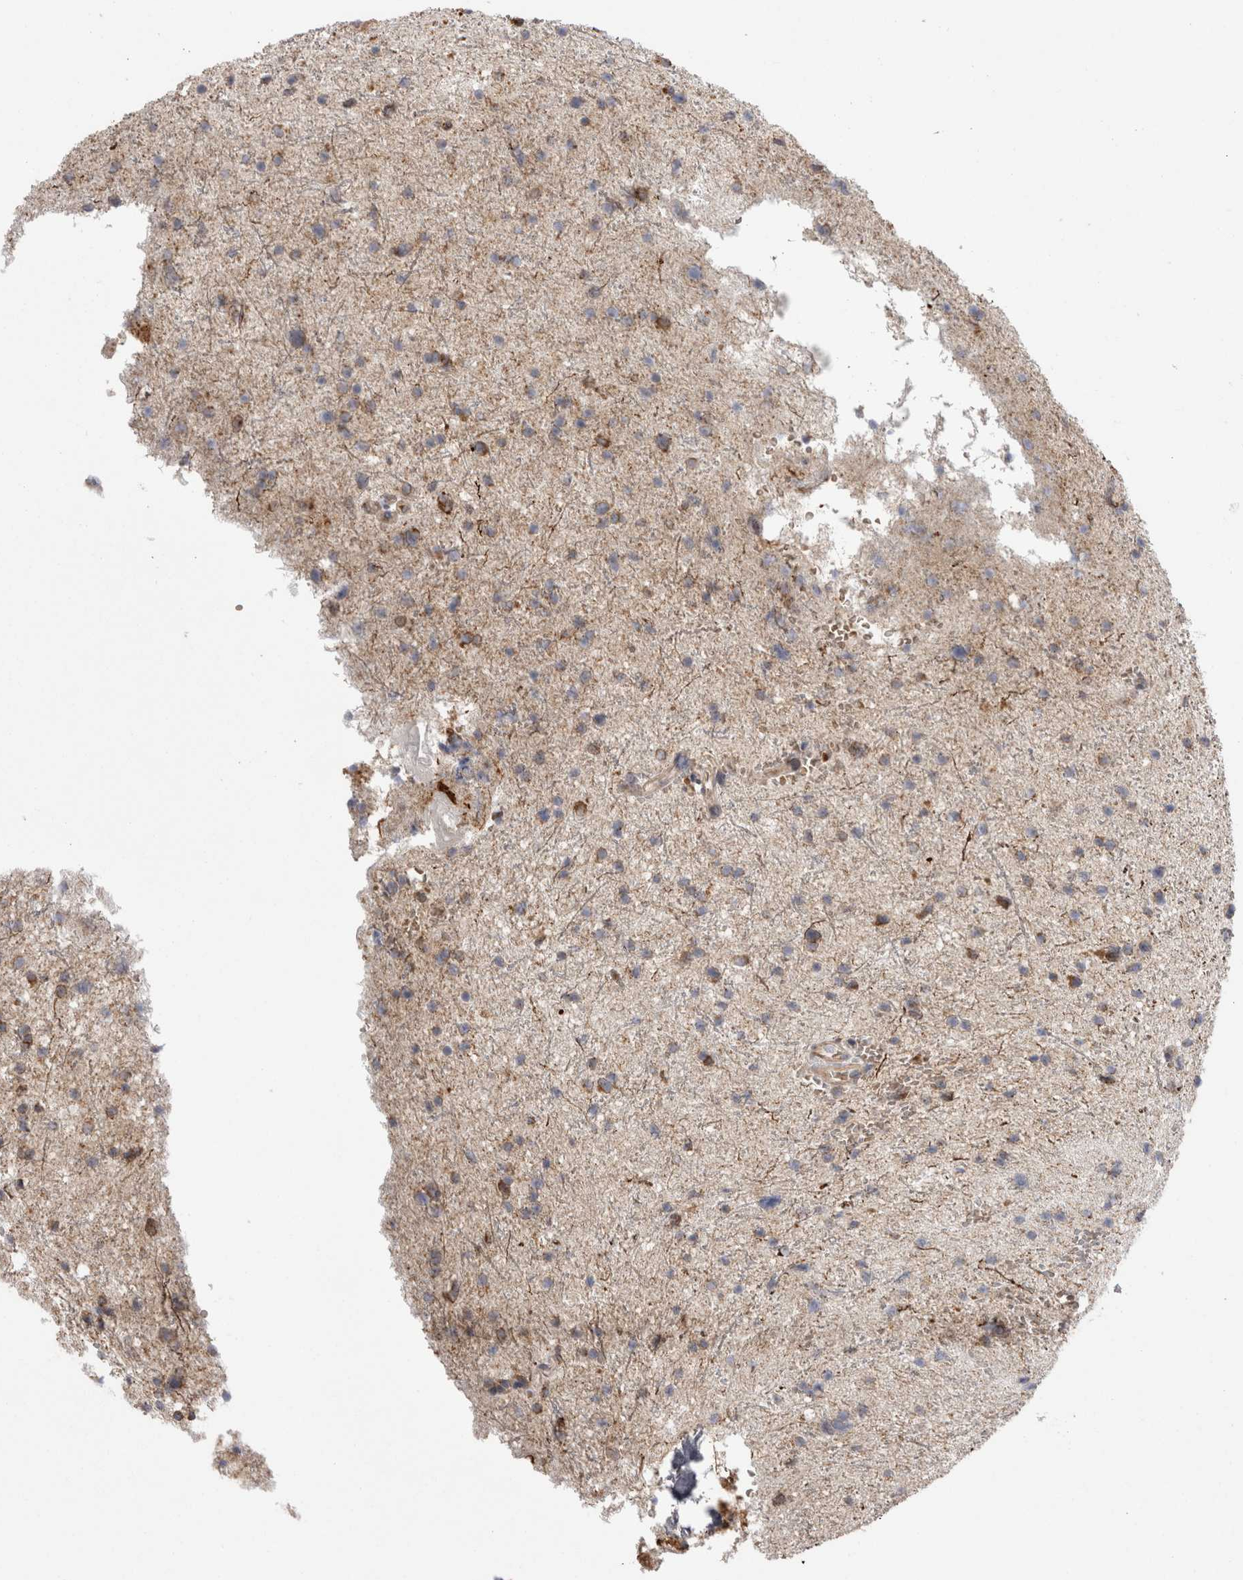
{"staining": {"intensity": "weak", "quantity": "<25%", "location": "cytoplasmic/membranous"}, "tissue": "glioma", "cell_type": "Tumor cells", "image_type": "cancer", "snomed": [{"axis": "morphology", "description": "Glioma, malignant, Low grade"}, {"axis": "topography", "description": "Brain"}], "caption": "This micrograph is of glioma stained with IHC to label a protein in brown with the nuclei are counter-stained blue. There is no positivity in tumor cells.", "gene": "DARS2", "patient": {"sex": "female", "age": 37}}